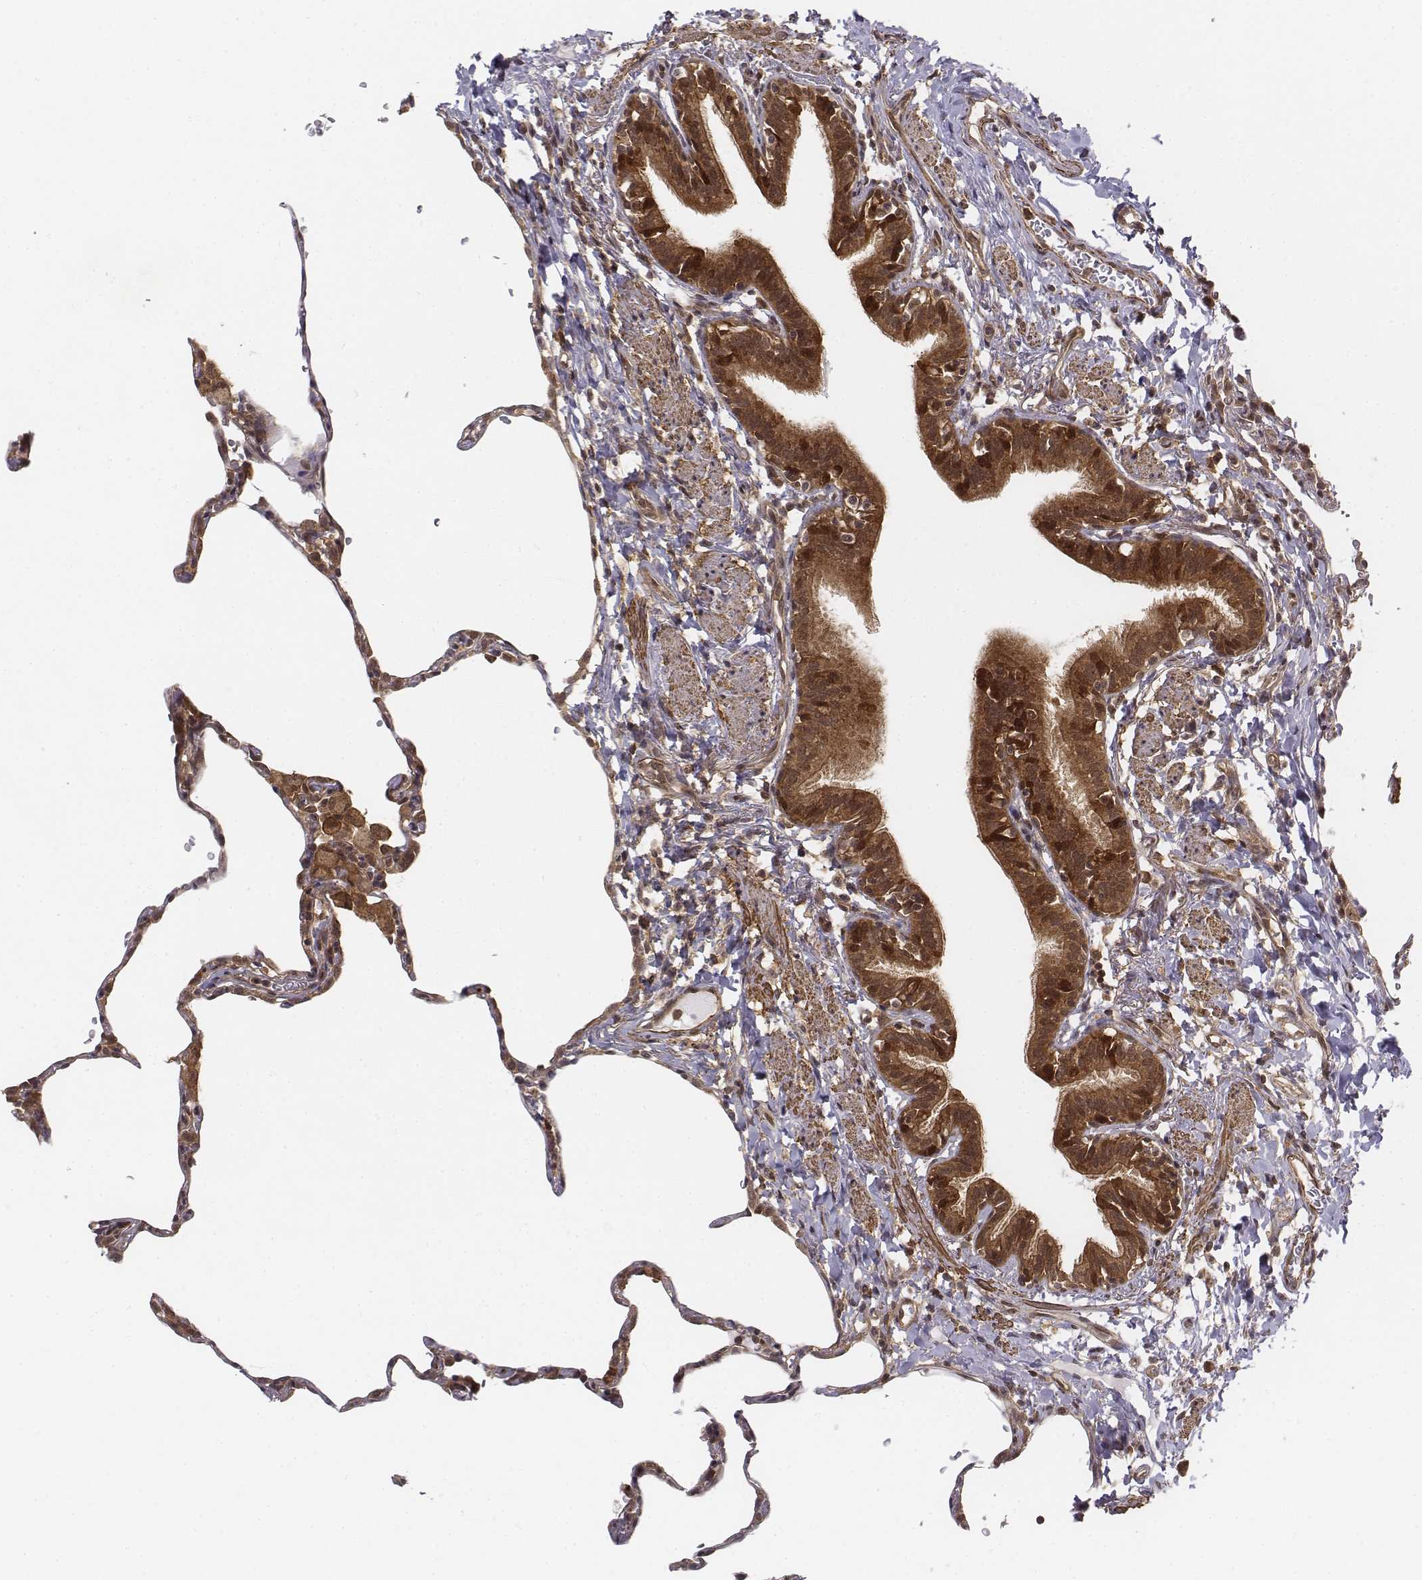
{"staining": {"intensity": "moderate", "quantity": "25%-75%", "location": "cytoplasmic/membranous"}, "tissue": "lung", "cell_type": "Alveolar cells", "image_type": "normal", "snomed": [{"axis": "morphology", "description": "Normal tissue, NOS"}, {"axis": "topography", "description": "Lung"}], "caption": "DAB immunohistochemical staining of benign lung demonstrates moderate cytoplasmic/membranous protein positivity in approximately 25%-75% of alveolar cells. (DAB (3,3'-diaminobenzidine) IHC, brown staining for protein, blue staining for nuclei).", "gene": "ZFYVE19", "patient": {"sex": "female", "age": 57}}